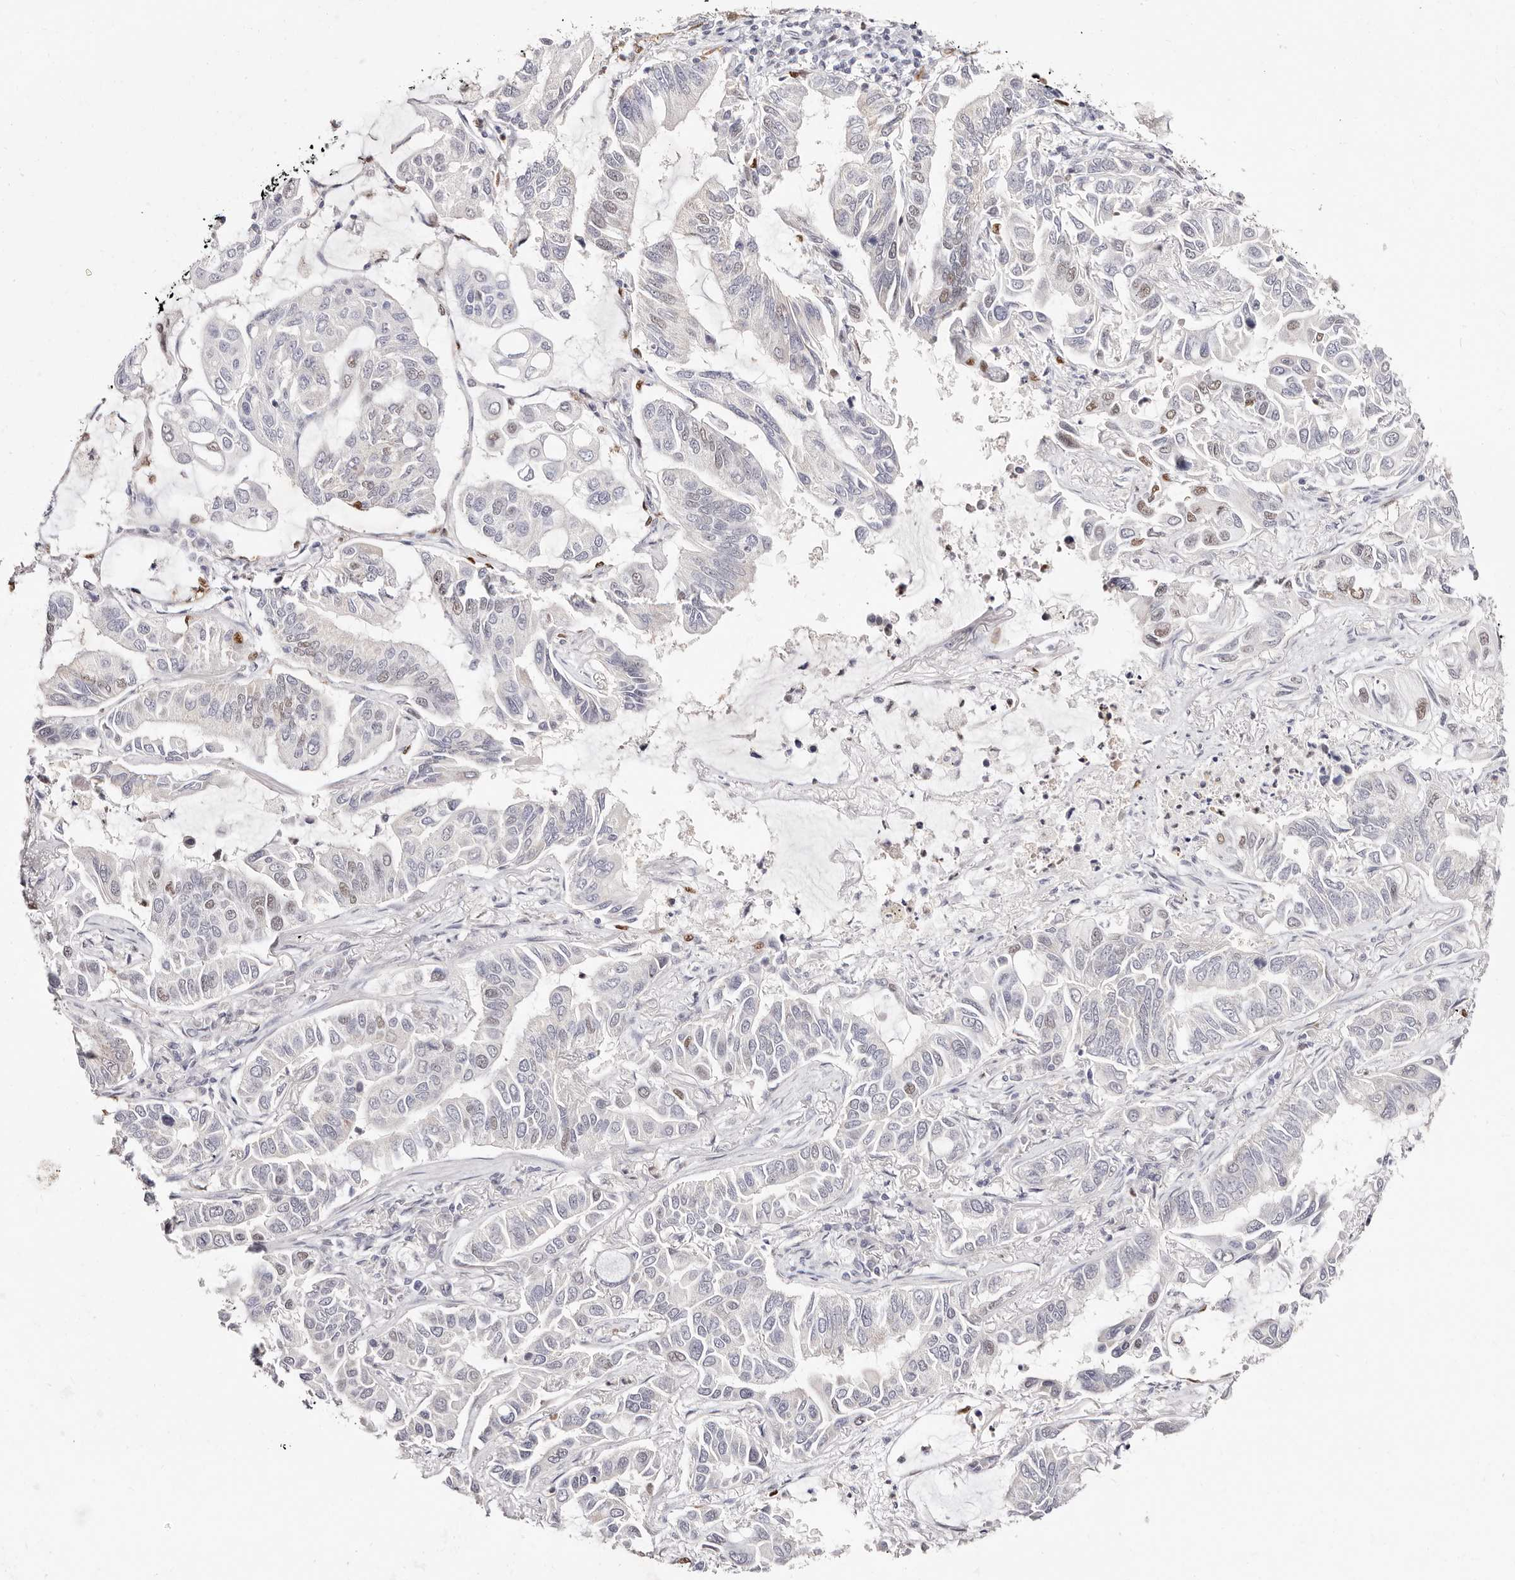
{"staining": {"intensity": "moderate", "quantity": "<25%", "location": "nuclear"}, "tissue": "lung cancer", "cell_type": "Tumor cells", "image_type": "cancer", "snomed": [{"axis": "morphology", "description": "Adenocarcinoma, NOS"}, {"axis": "topography", "description": "Lung"}], "caption": "Protein staining demonstrates moderate nuclear expression in about <25% of tumor cells in lung cancer (adenocarcinoma).", "gene": "TKT", "patient": {"sex": "male", "age": 64}}